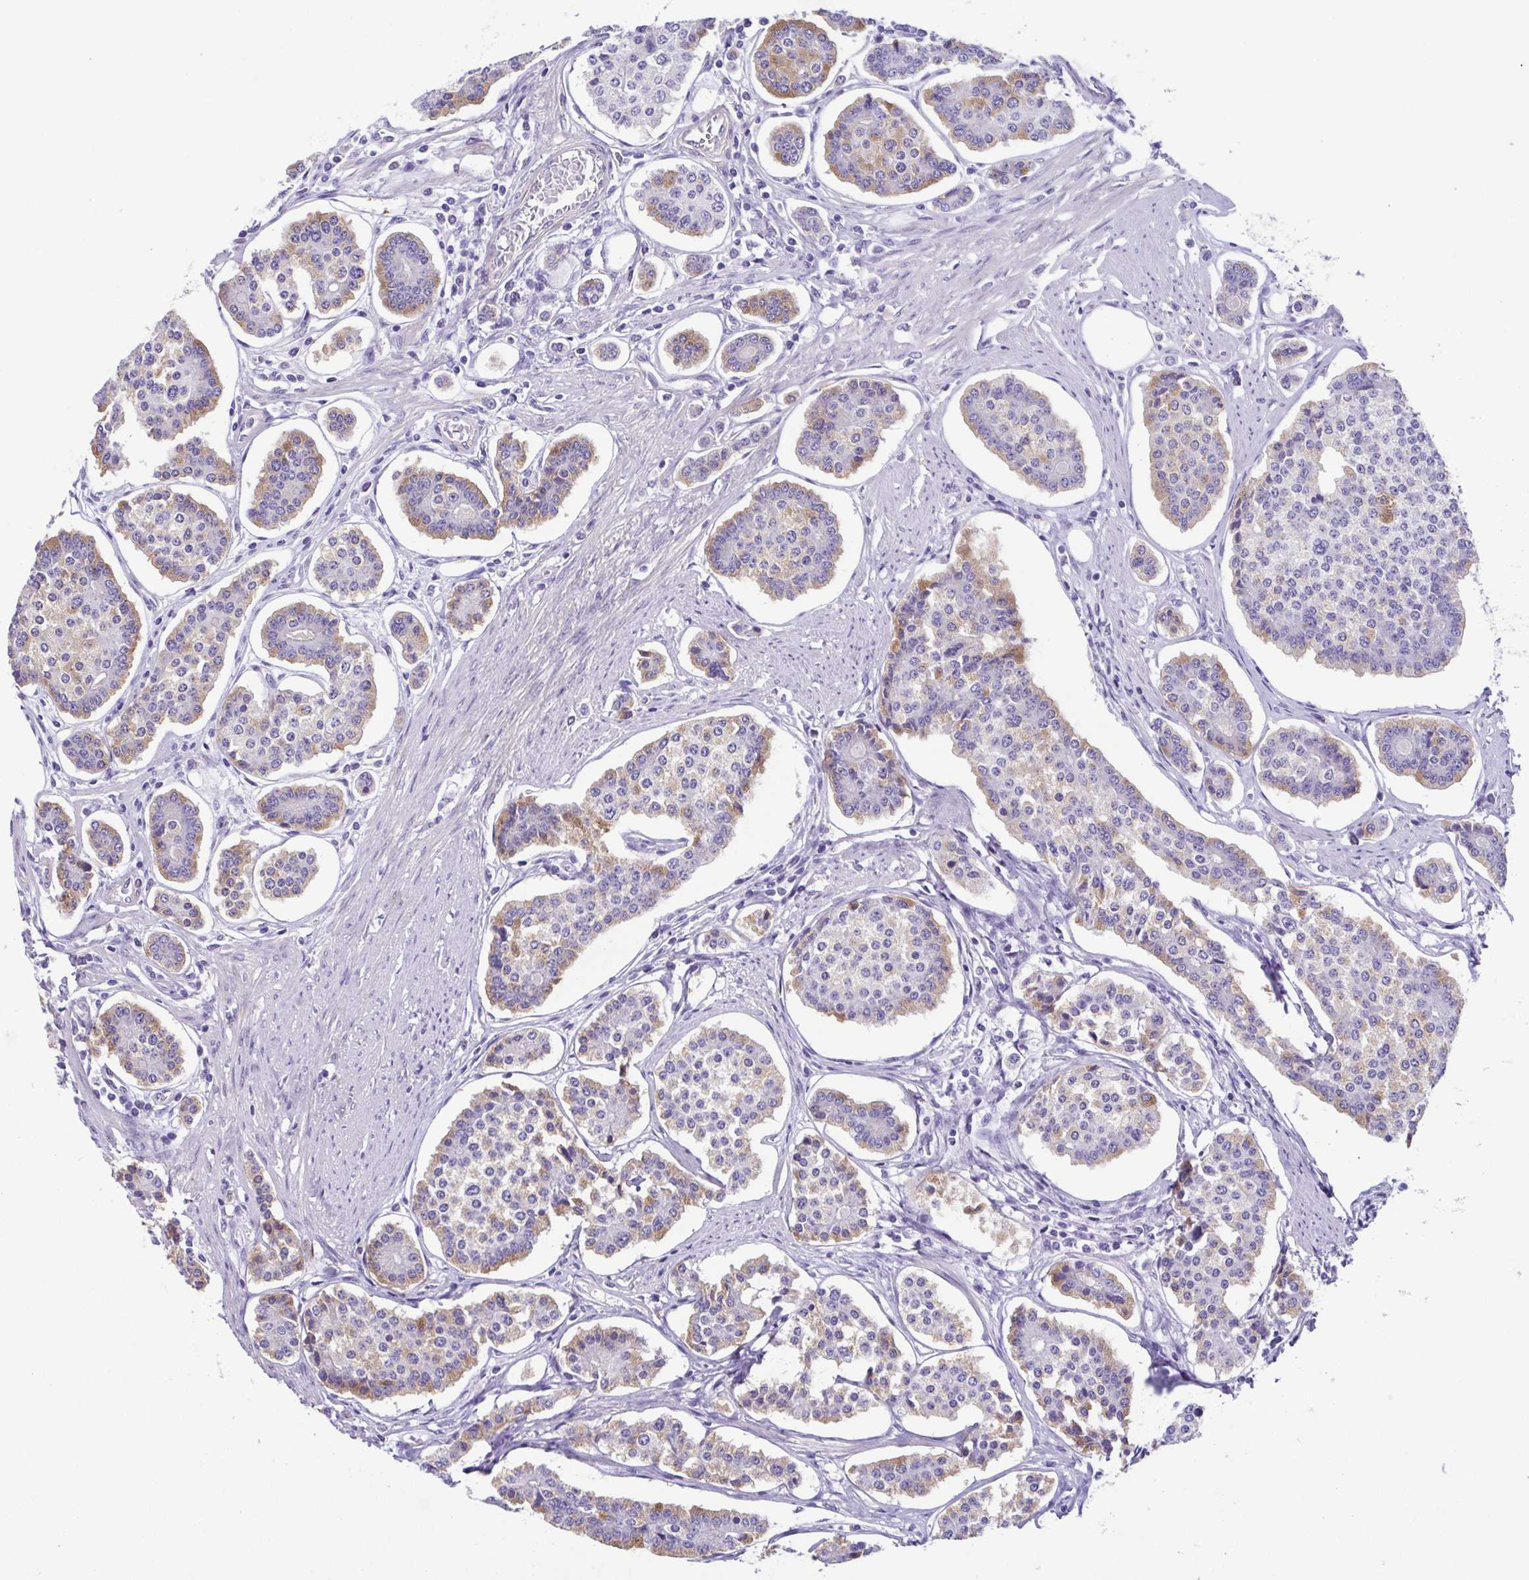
{"staining": {"intensity": "moderate", "quantity": "<25%", "location": "cytoplasmic/membranous"}, "tissue": "carcinoid", "cell_type": "Tumor cells", "image_type": "cancer", "snomed": [{"axis": "morphology", "description": "Carcinoid, malignant, NOS"}, {"axis": "topography", "description": "Small intestine"}], "caption": "Immunohistochemical staining of human malignant carcinoid shows low levels of moderate cytoplasmic/membranous protein positivity in about <25% of tumor cells.", "gene": "CYP11B1", "patient": {"sex": "female", "age": 65}}